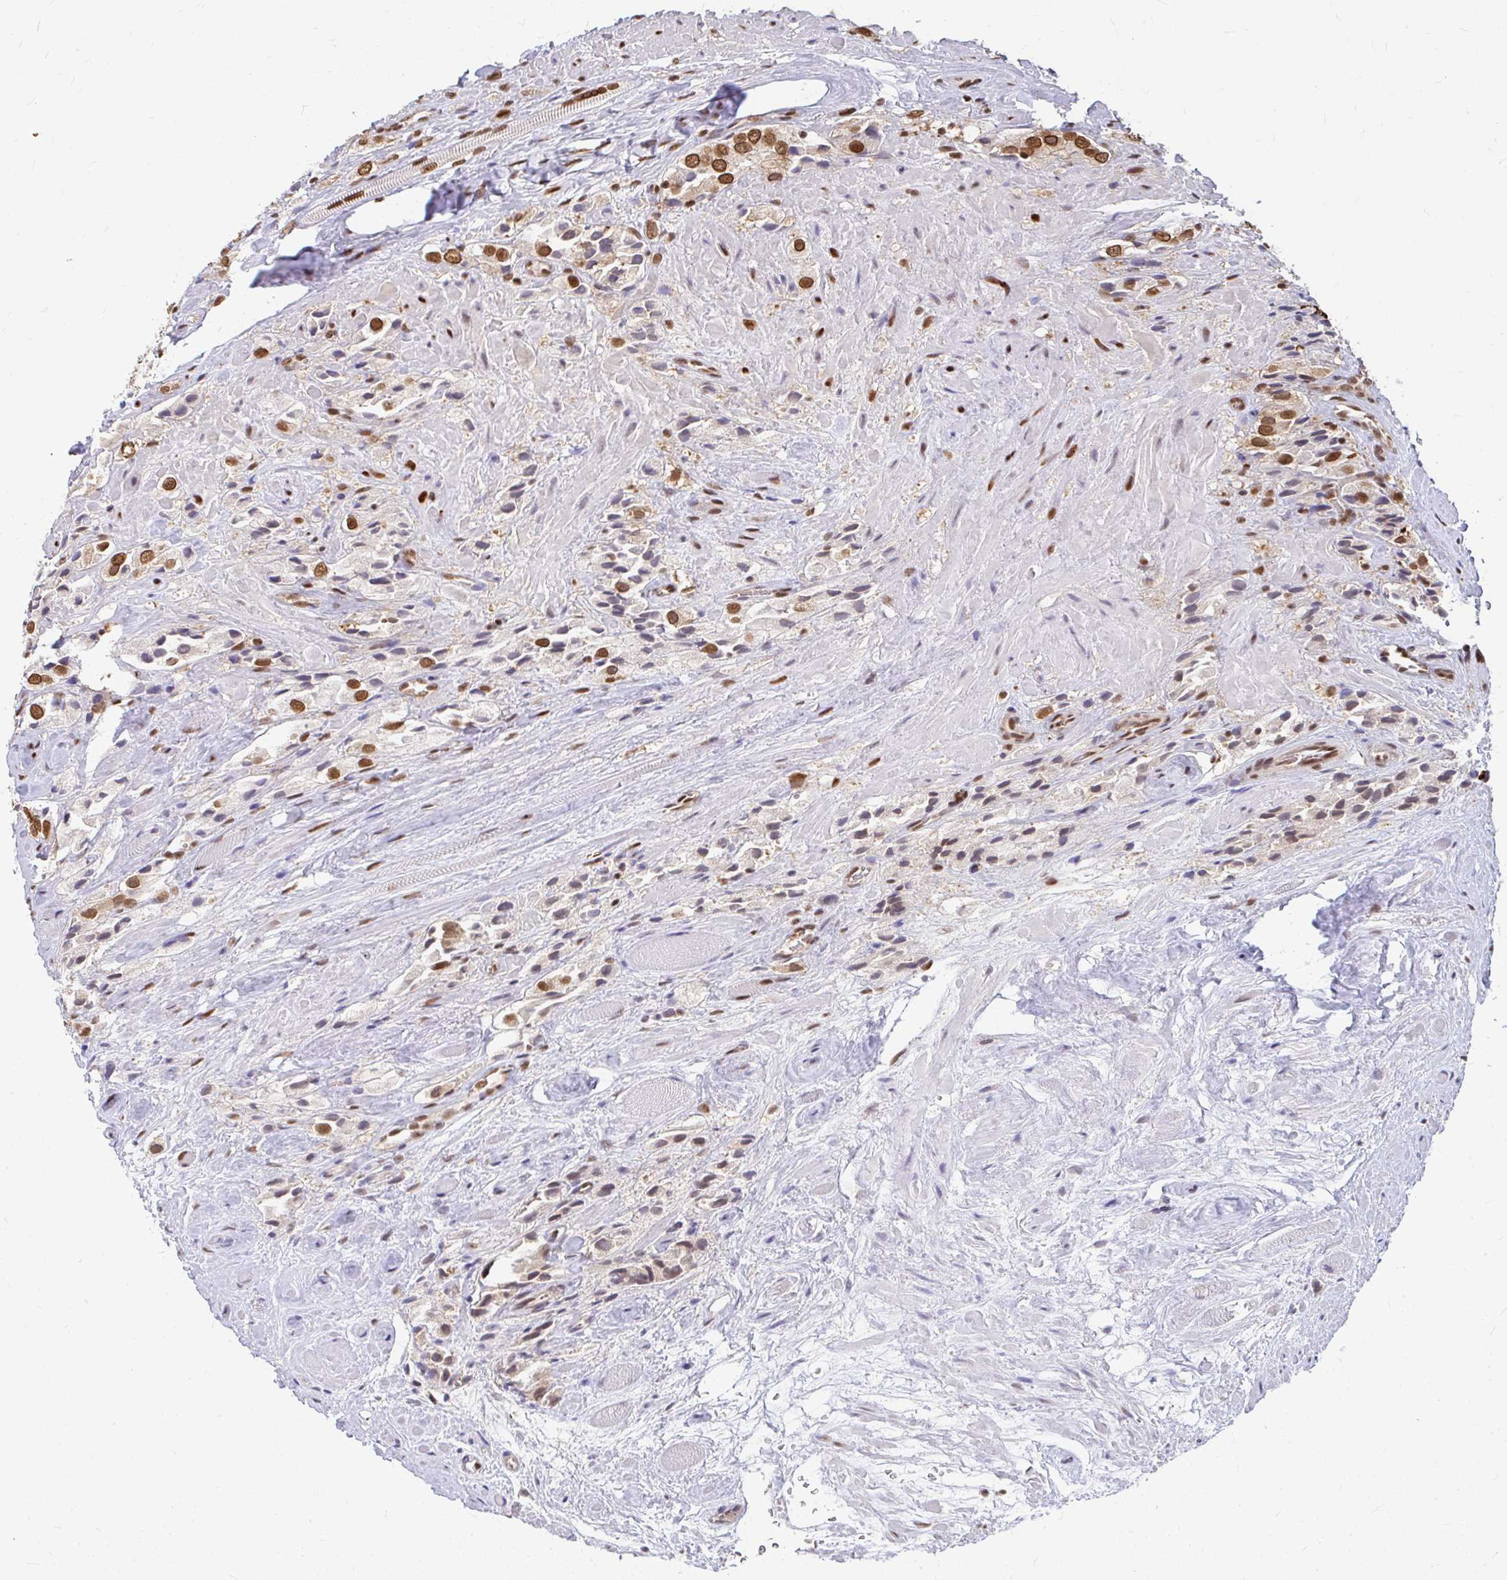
{"staining": {"intensity": "moderate", "quantity": "25%-75%", "location": "cytoplasmic/membranous,nuclear"}, "tissue": "prostate cancer", "cell_type": "Tumor cells", "image_type": "cancer", "snomed": [{"axis": "morphology", "description": "Adenocarcinoma, High grade"}, {"axis": "topography", "description": "Prostate and seminal vesicle, NOS"}], "caption": "Approximately 25%-75% of tumor cells in prostate cancer (high-grade adenocarcinoma) display moderate cytoplasmic/membranous and nuclear protein expression as visualized by brown immunohistochemical staining.", "gene": "XPO1", "patient": {"sex": "male", "age": 64}}